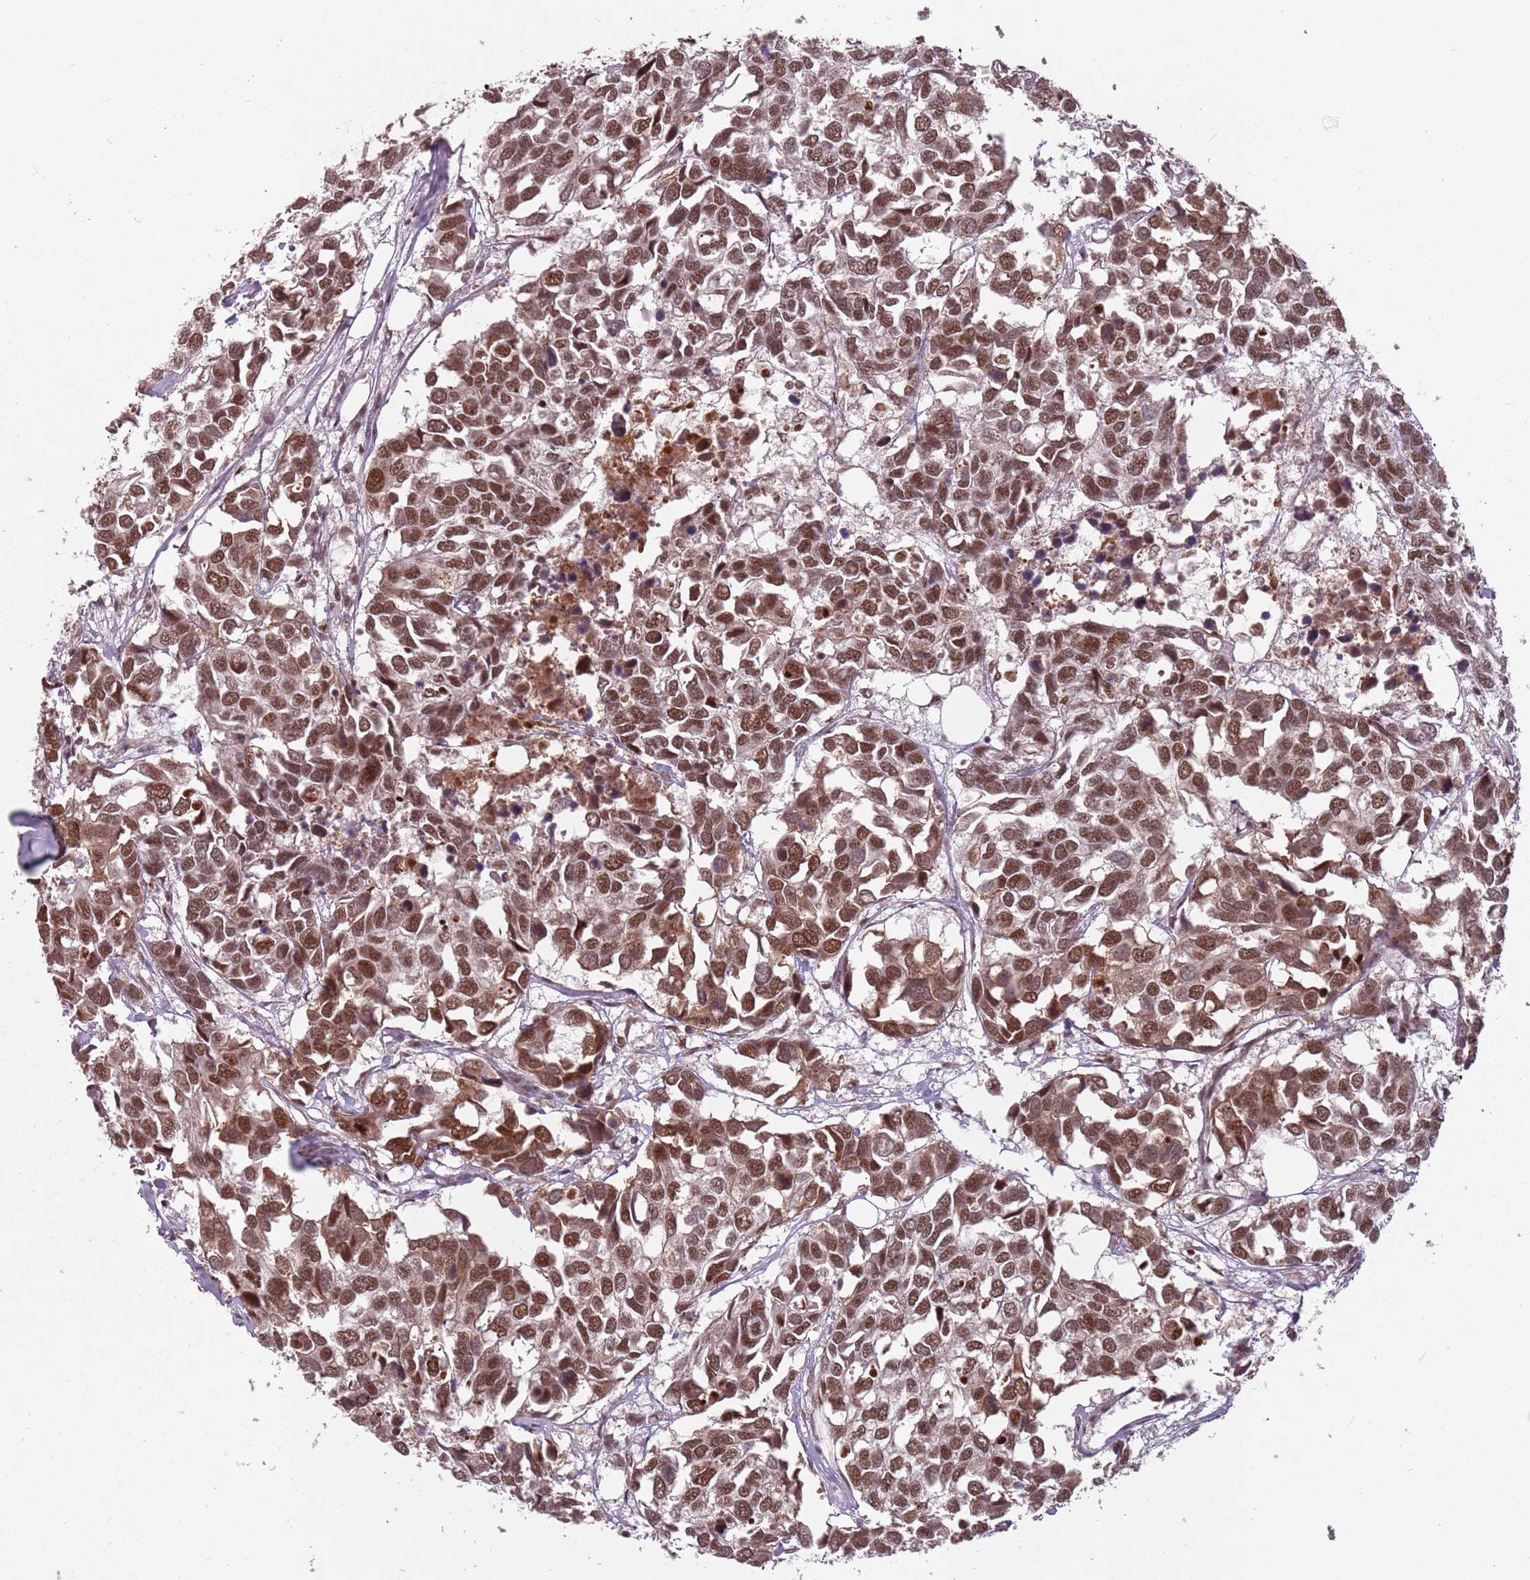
{"staining": {"intensity": "moderate", "quantity": ">75%", "location": "nuclear"}, "tissue": "breast cancer", "cell_type": "Tumor cells", "image_type": "cancer", "snomed": [{"axis": "morphology", "description": "Duct carcinoma"}, {"axis": "topography", "description": "Breast"}], "caption": "Tumor cells reveal medium levels of moderate nuclear expression in about >75% of cells in breast cancer (intraductal carcinoma).", "gene": "NCBP1", "patient": {"sex": "female", "age": 83}}